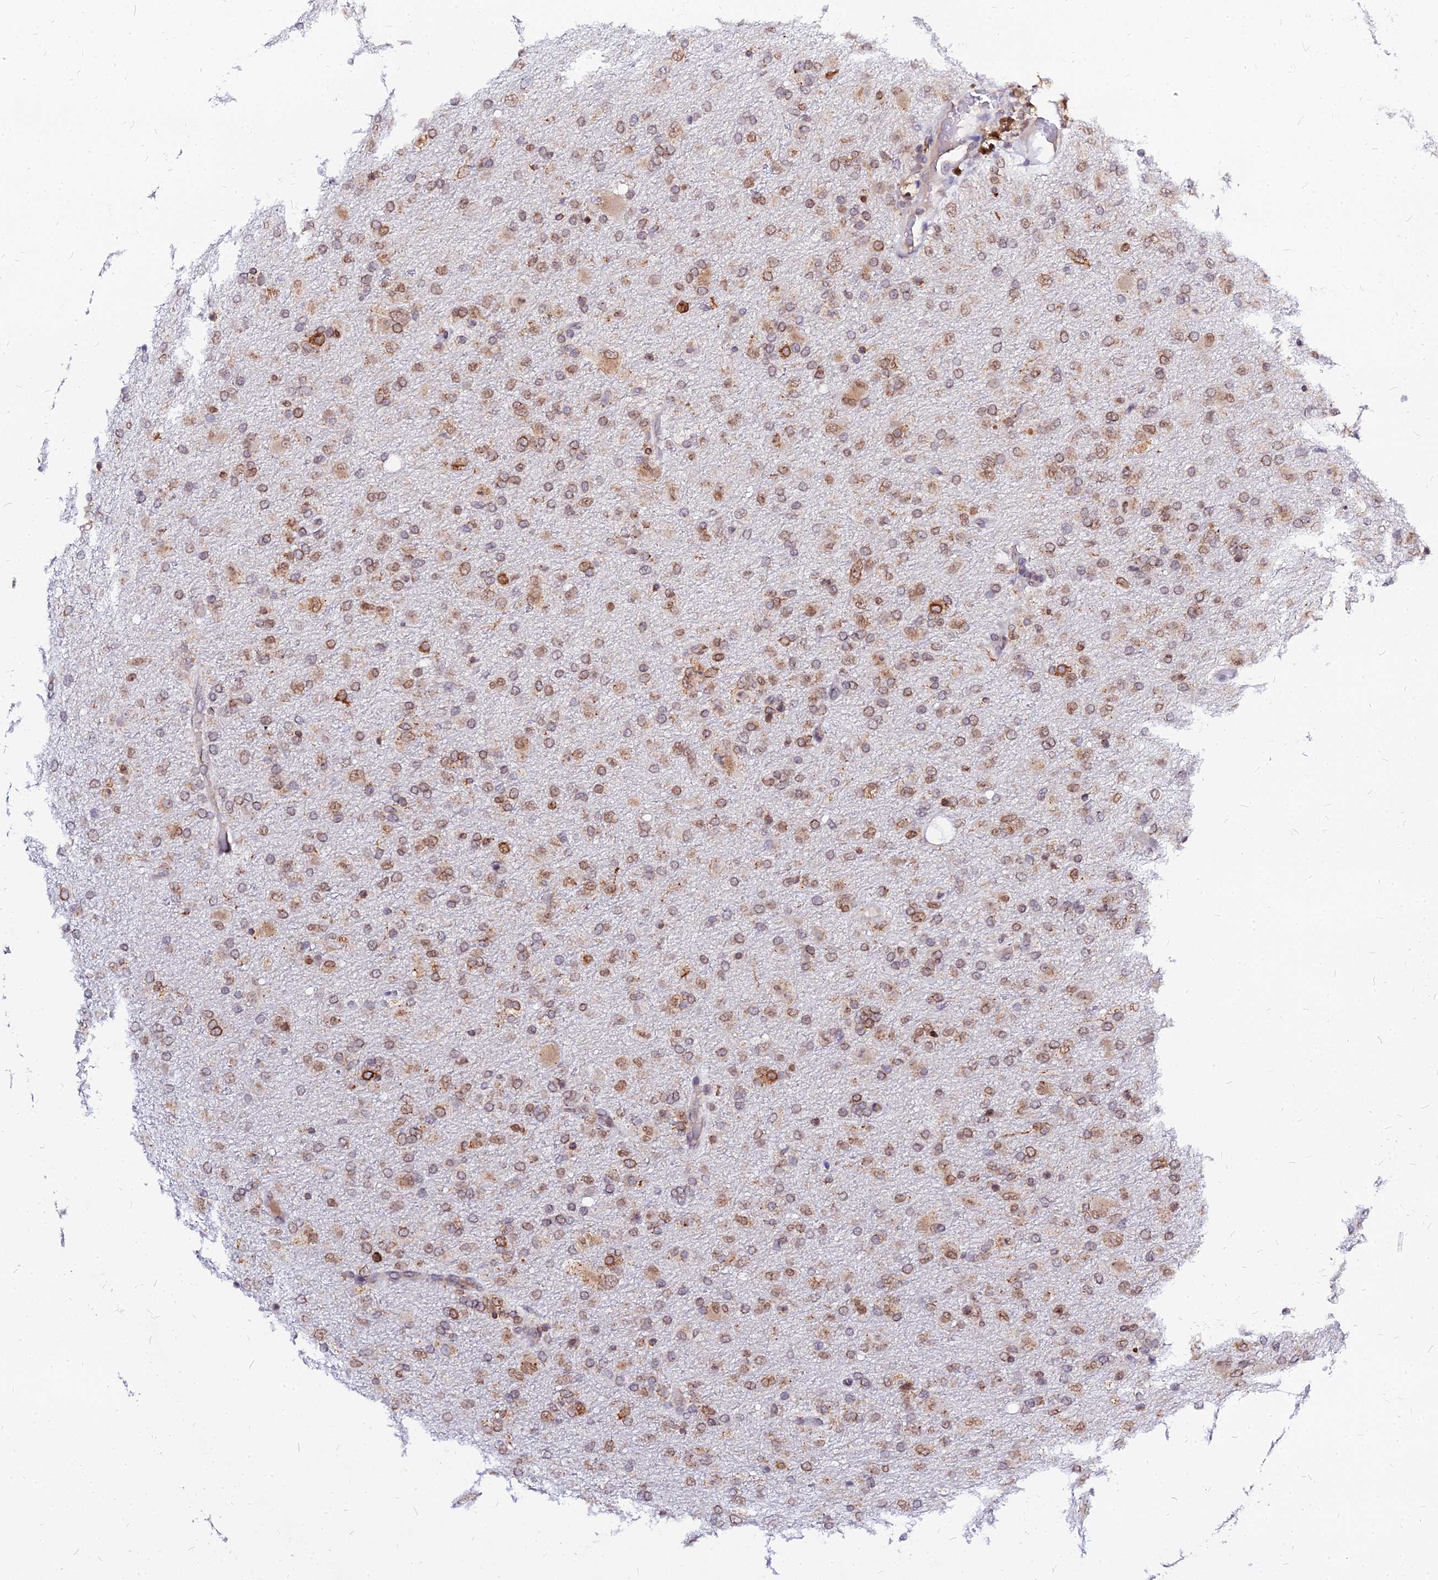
{"staining": {"intensity": "moderate", "quantity": ">75%", "location": "cytoplasmic/membranous,nuclear"}, "tissue": "glioma", "cell_type": "Tumor cells", "image_type": "cancer", "snomed": [{"axis": "morphology", "description": "Glioma, malignant, Low grade"}, {"axis": "topography", "description": "Brain"}], "caption": "Malignant glioma (low-grade) tissue displays moderate cytoplasmic/membranous and nuclear positivity in approximately >75% of tumor cells", "gene": "RNF121", "patient": {"sex": "male", "age": 65}}